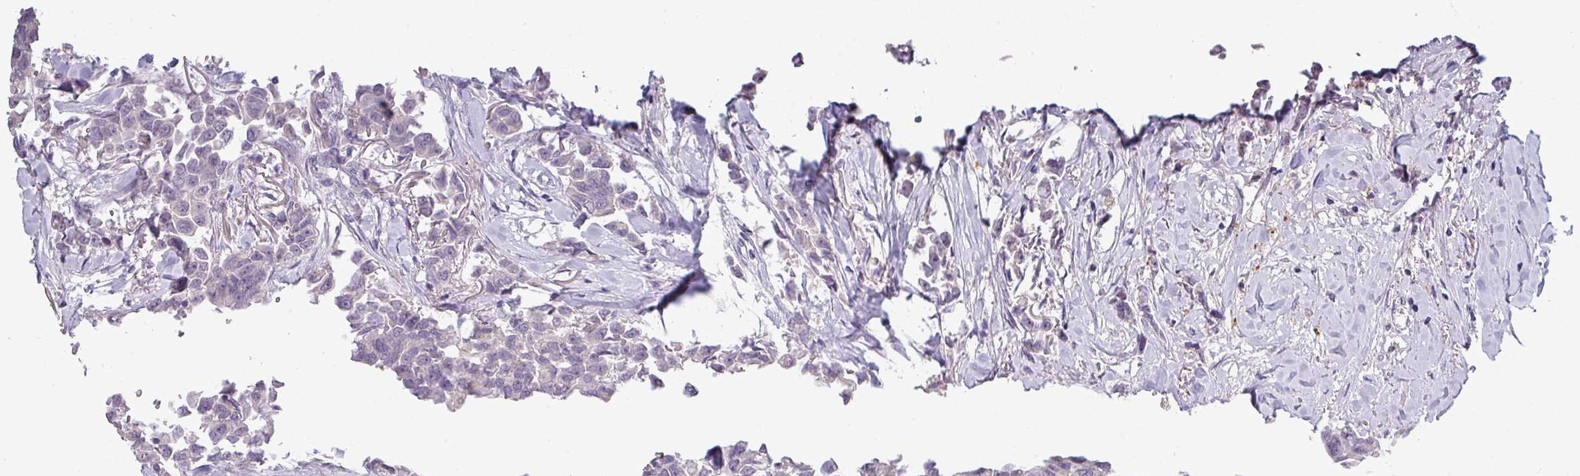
{"staining": {"intensity": "negative", "quantity": "none", "location": "none"}, "tissue": "breast cancer", "cell_type": "Tumor cells", "image_type": "cancer", "snomed": [{"axis": "morphology", "description": "Duct carcinoma"}, {"axis": "topography", "description": "Breast"}], "caption": "High magnification brightfield microscopy of breast cancer (invasive ductal carcinoma) stained with DAB (brown) and counterstained with hematoxylin (blue): tumor cells show no significant expression. (Stains: DAB (3,3'-diaminobenzidine) IHC with hematoxylin counter stain, Microscopy: brightfield microscopy at high magnification).", "gene": "SLC26A9", "patient": {"sex": "female", "age": 80}}